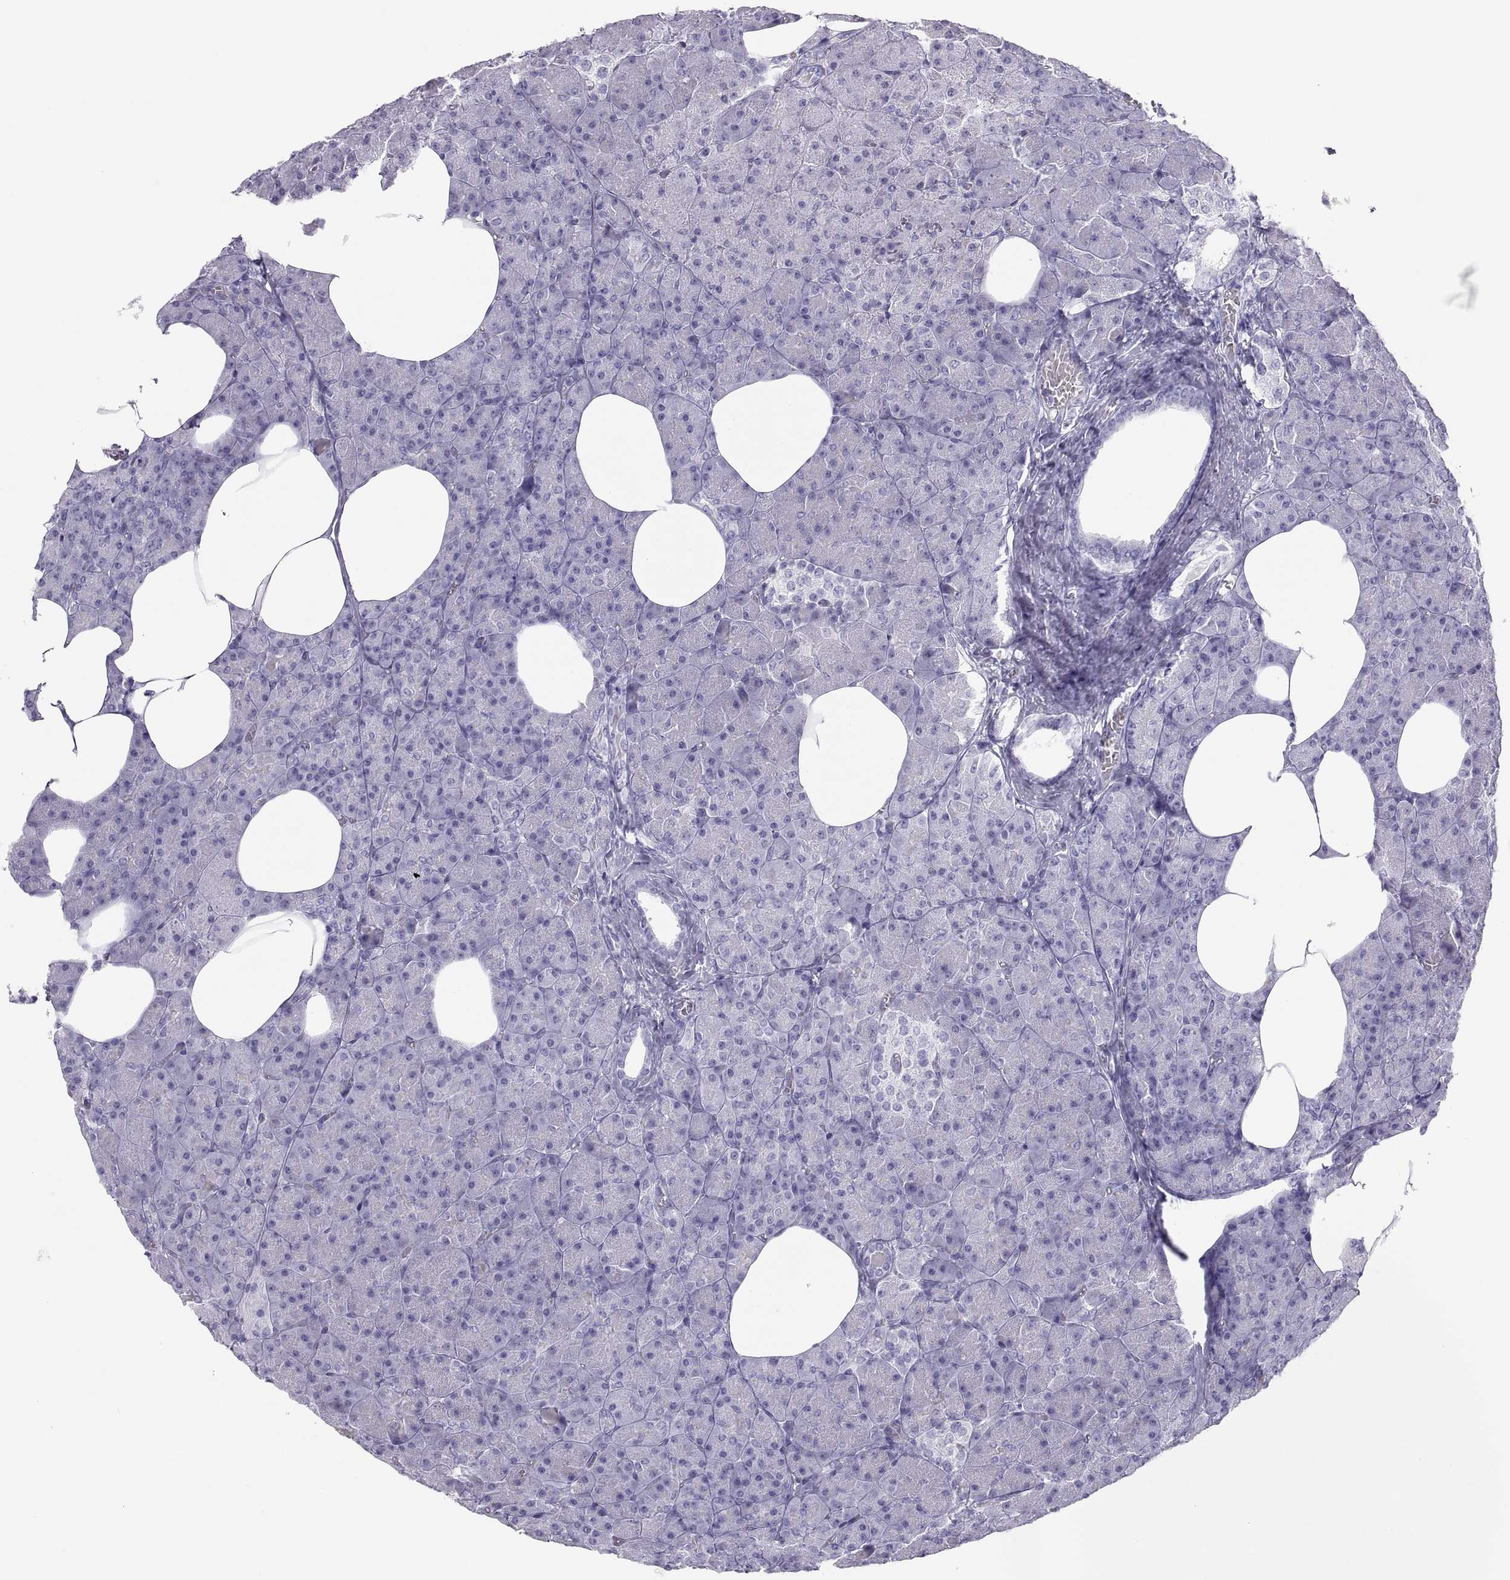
{"staining": {"intensity": "negative", "quantity": "none", "location": "none"}, "tissue": "pancreas", "cell_type": "Exocrine glandular cells", "image_type": "normal", "snomed": [{"axis": "morphology", "description": "Normal tissue, NOS"}, {"axis": "topography", "description": "Pancreas"}], "caption": "Micrograph shows no significant protein expression in exocrine glandular cells of unremarkable pancreas.", "gene": "SEMG1", "patient": {"sex": "female", "age": 45}}